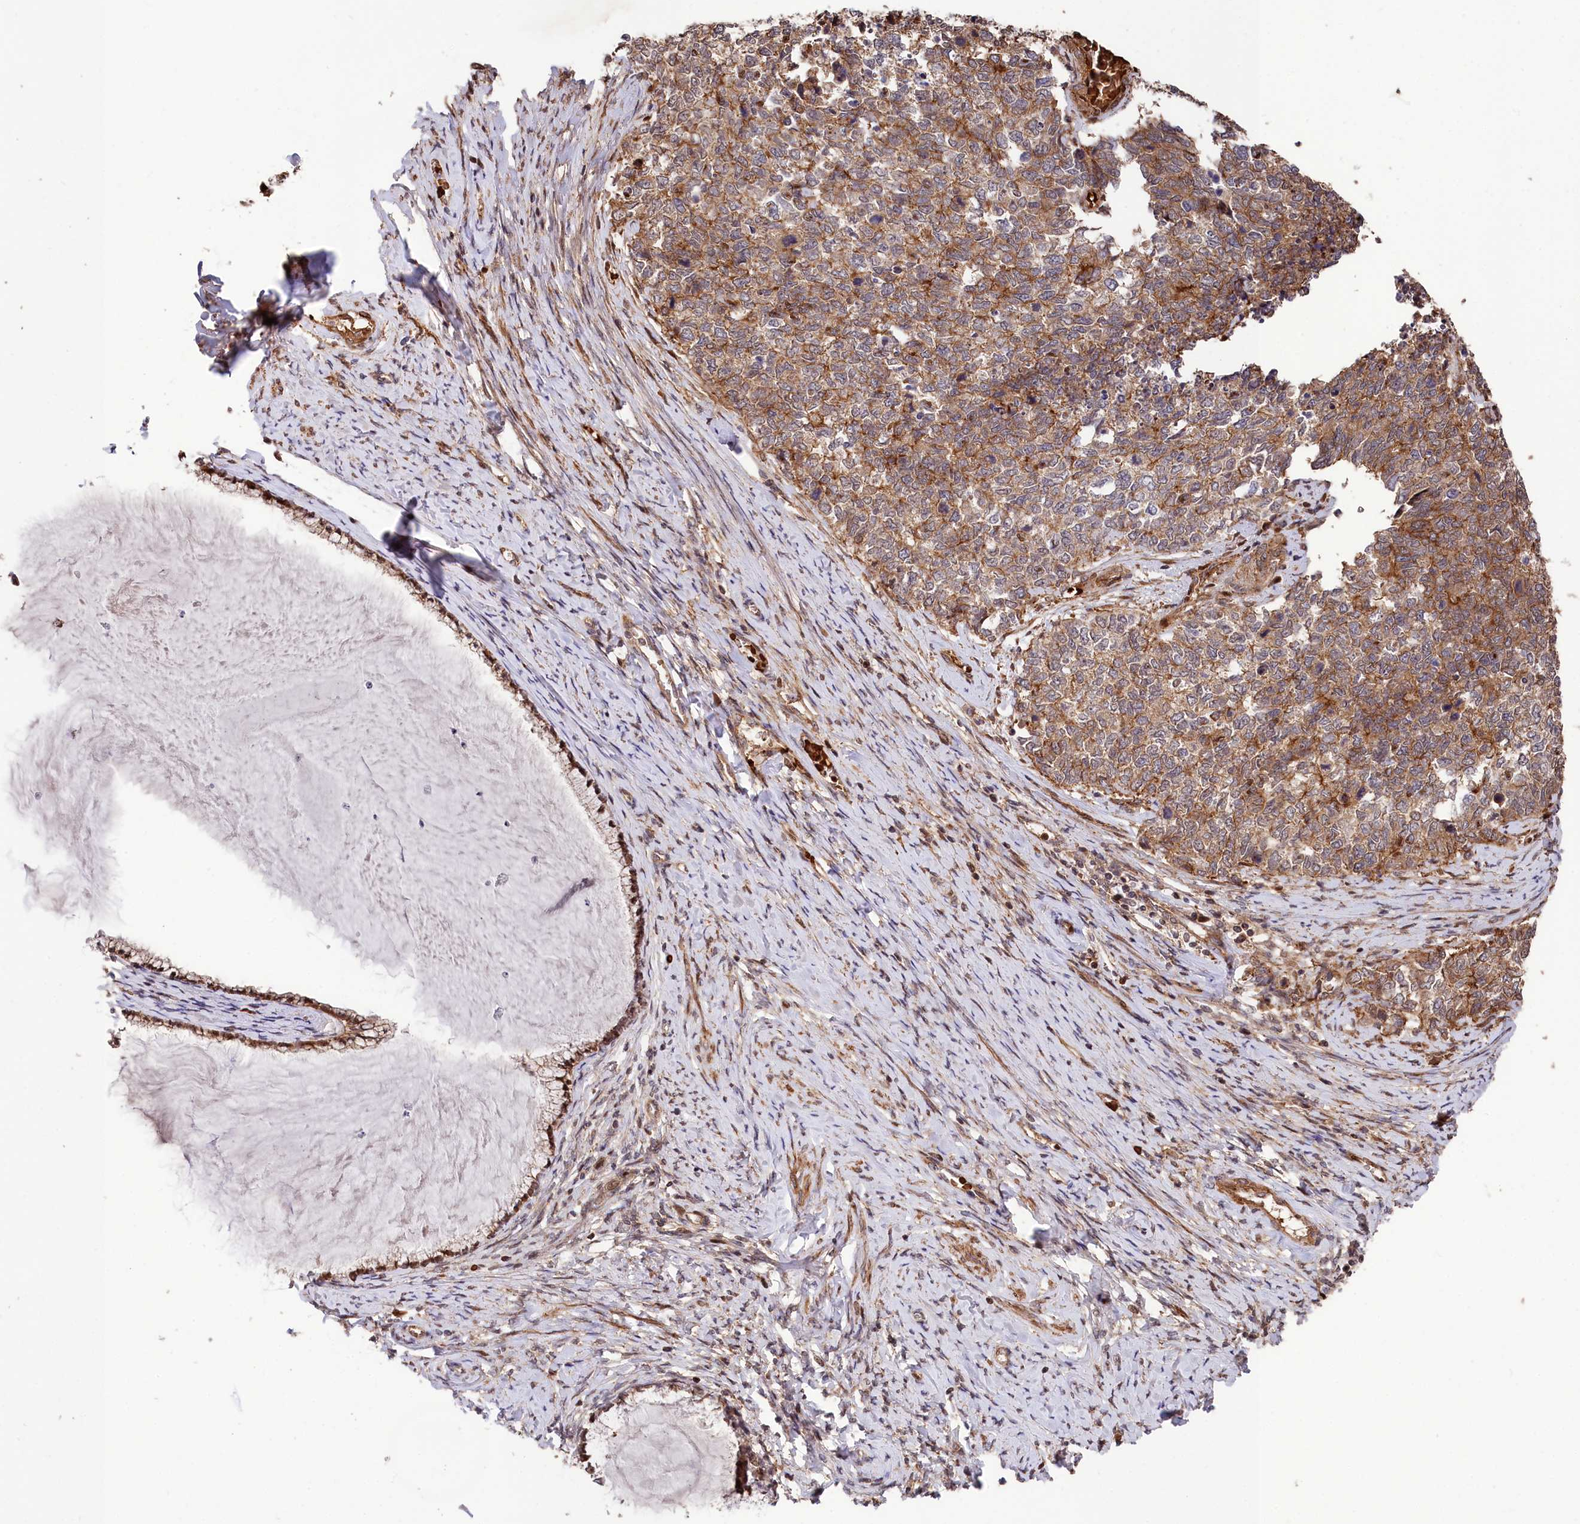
{"staining": {"intensity": "moderate", "quantity": ">75%", "location": "cytoplasmic/membranous"}, "tissue": "cervical cancer", "cell_type": "Tumor cells", "image_type": "cancer", "snomed": [{"axis": "morphology", "description": "Squamous cell carcinoma, NOS"}, {"axis": "topography", "description": "Cervix"}], "caption": "An image showing moderate cytoplasmic/membranous positivity in about >75% of tumor cells in squamous cell carcinoma (cervical), as visualized by brown immunohistochemical staining.", "gene": "TNKS1BP1", "patient": {"sex": "female", "age": 63}}